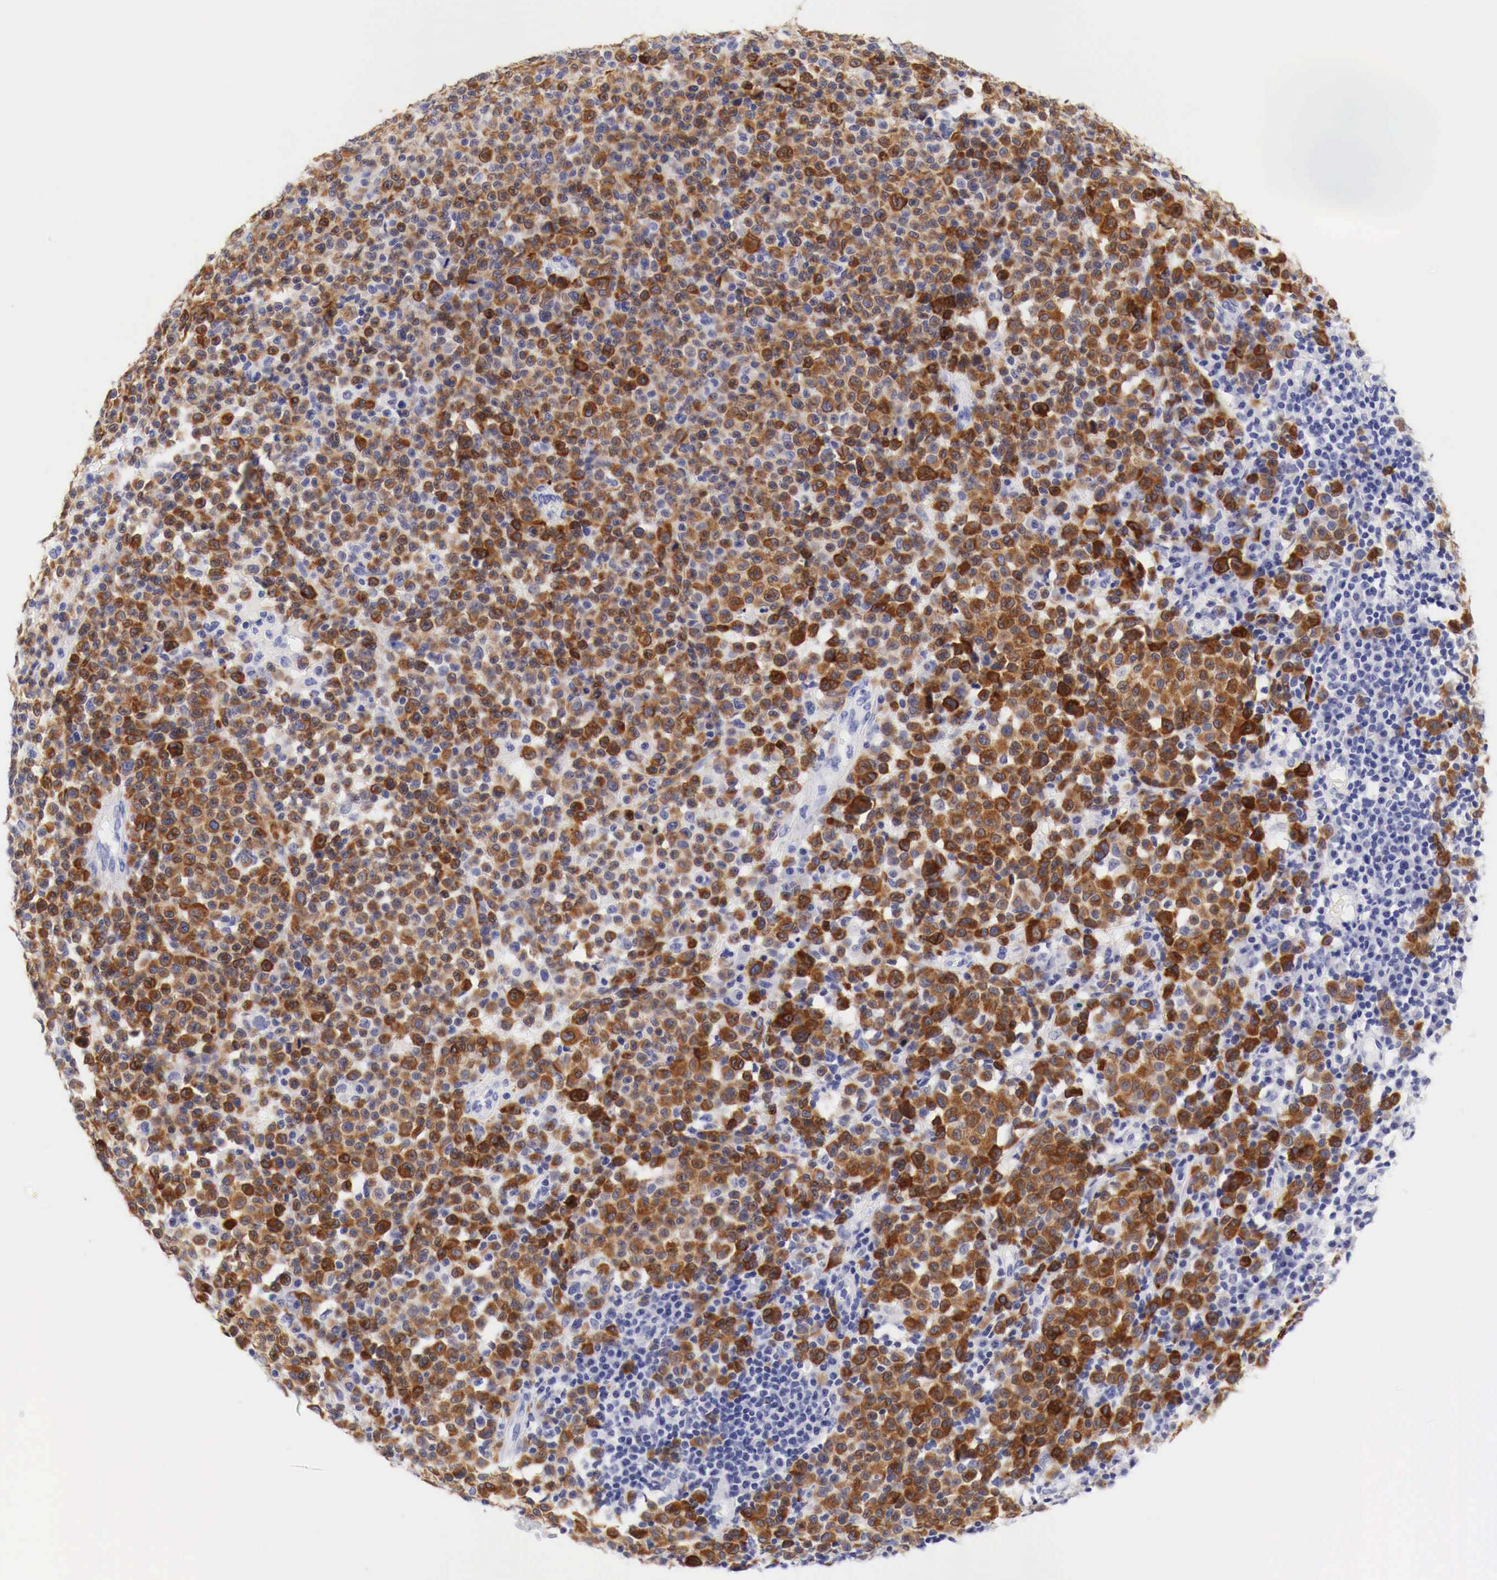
{"staining": {"intensity": "strong", "quantity": ">75%", "location": "cytoplasmic/membranous"}, "tissue": "melanoma", "cell_type": "Tumor cells", "image_type": "cancer", "snomed": [{"axis": "morphology", "description": "Malignant melanoma, Metastatic site"}, {"axis": "topography", "description": "Skin"}], "caption": "Protein expression analysis of malignant melanoma (metastatic site) reveals strong cytoplasmic/membranous positivity in approximately >75% of tumor cells. The protein is shown in brown color, while the nuclei are stained blue.", "gene": "TYR", "patient": {"sex": "male", "age": 32}}